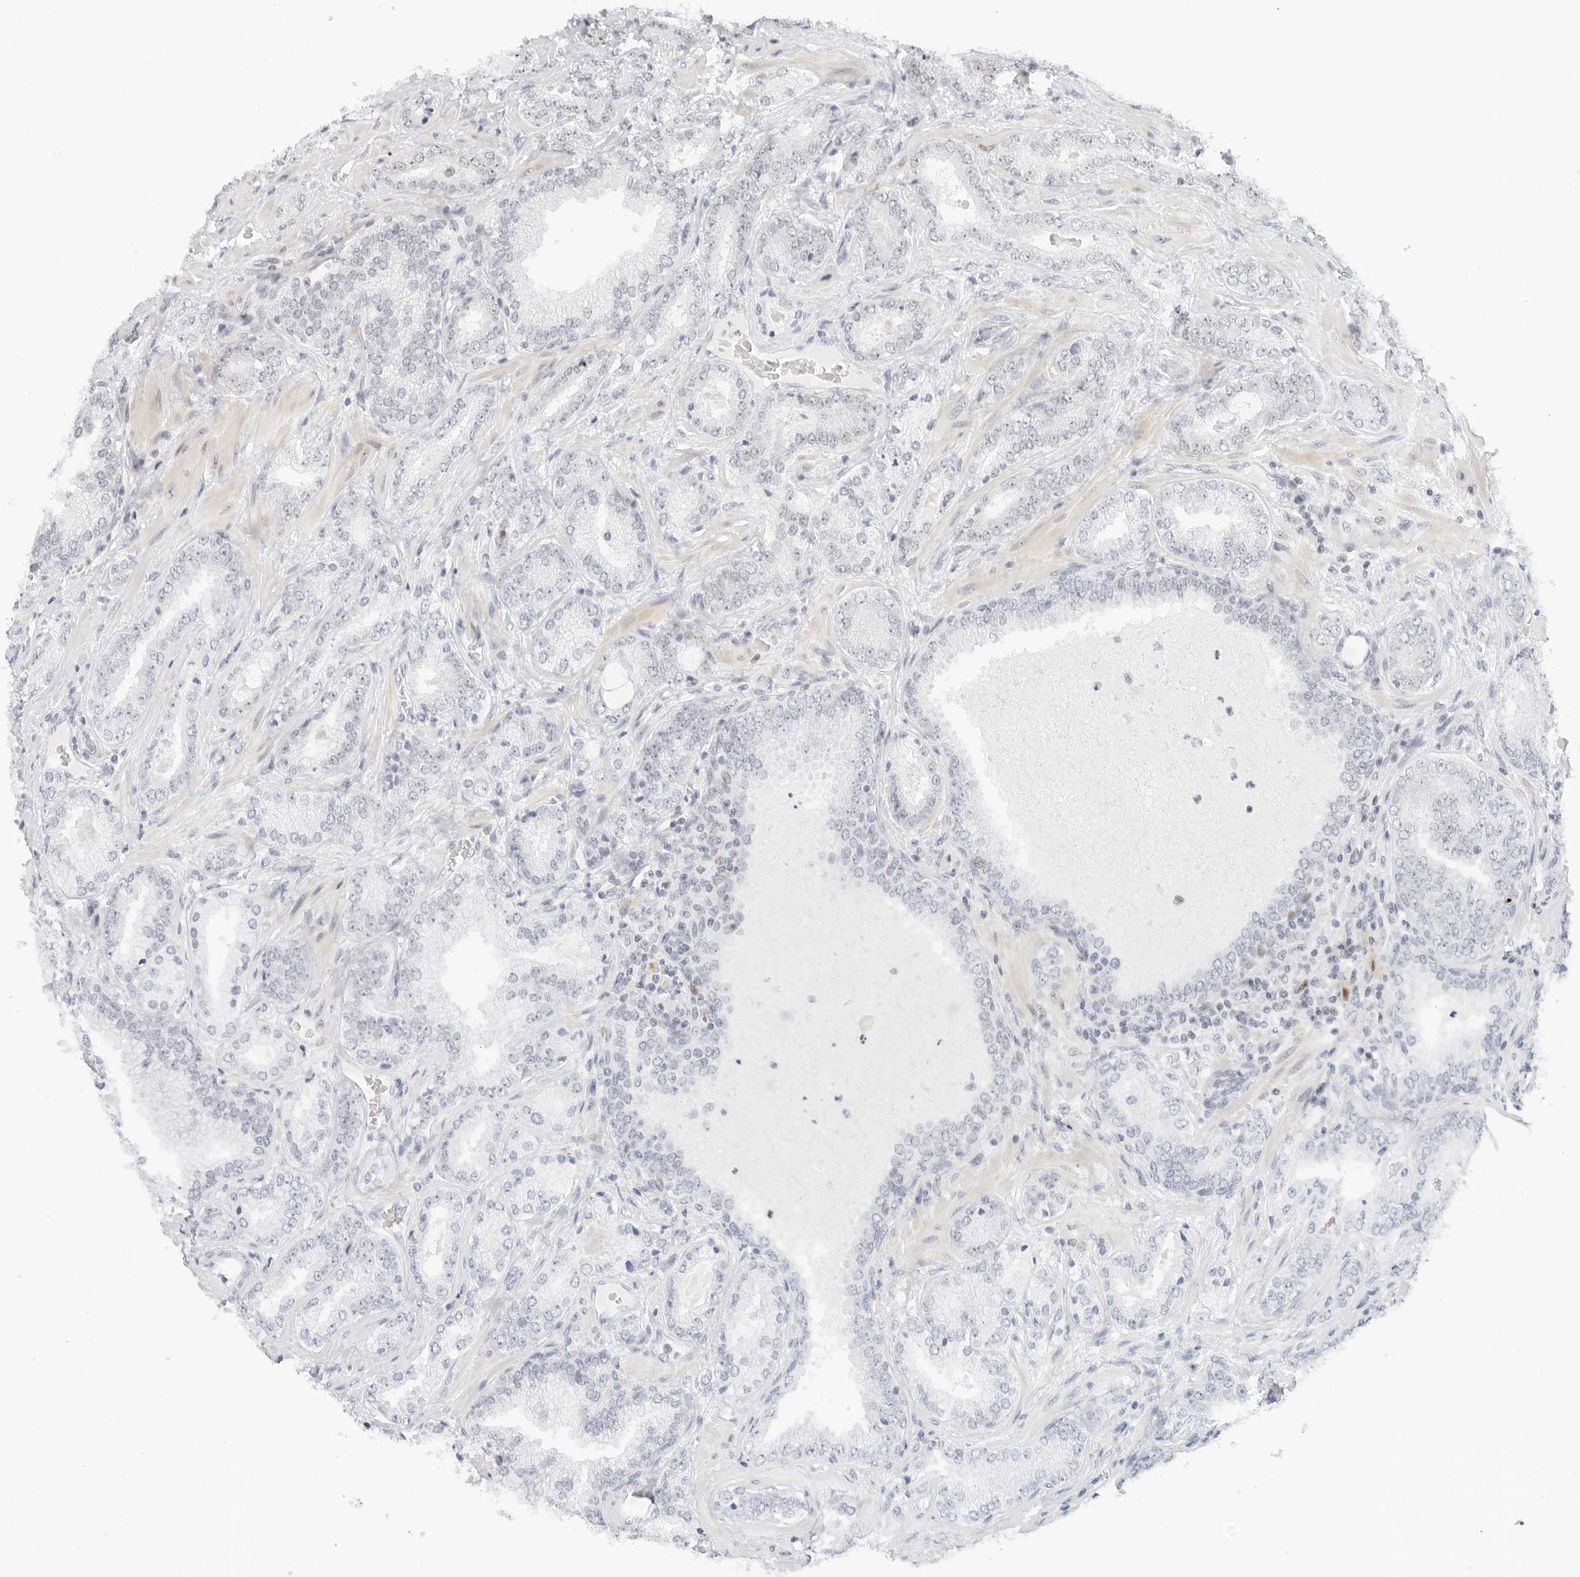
{"staining": {"intensity": "negative", "quantity": "none", "location": "none"}, "tissue": "prostate cancer", "cell_type": "Tumor cells", "image_type": "cancer", "snomed": [{"axis": "morphology", "description": "Adenocarcinoma, High grade"}, {"axis": "topography", "description": "Prostate"}], "caption": "Tumor cells are negative for protein expression in human high-grade adenocarcinoma (prostate).", "gene": "NTMT2", "patient": {"sex": "male", "age": 58}}